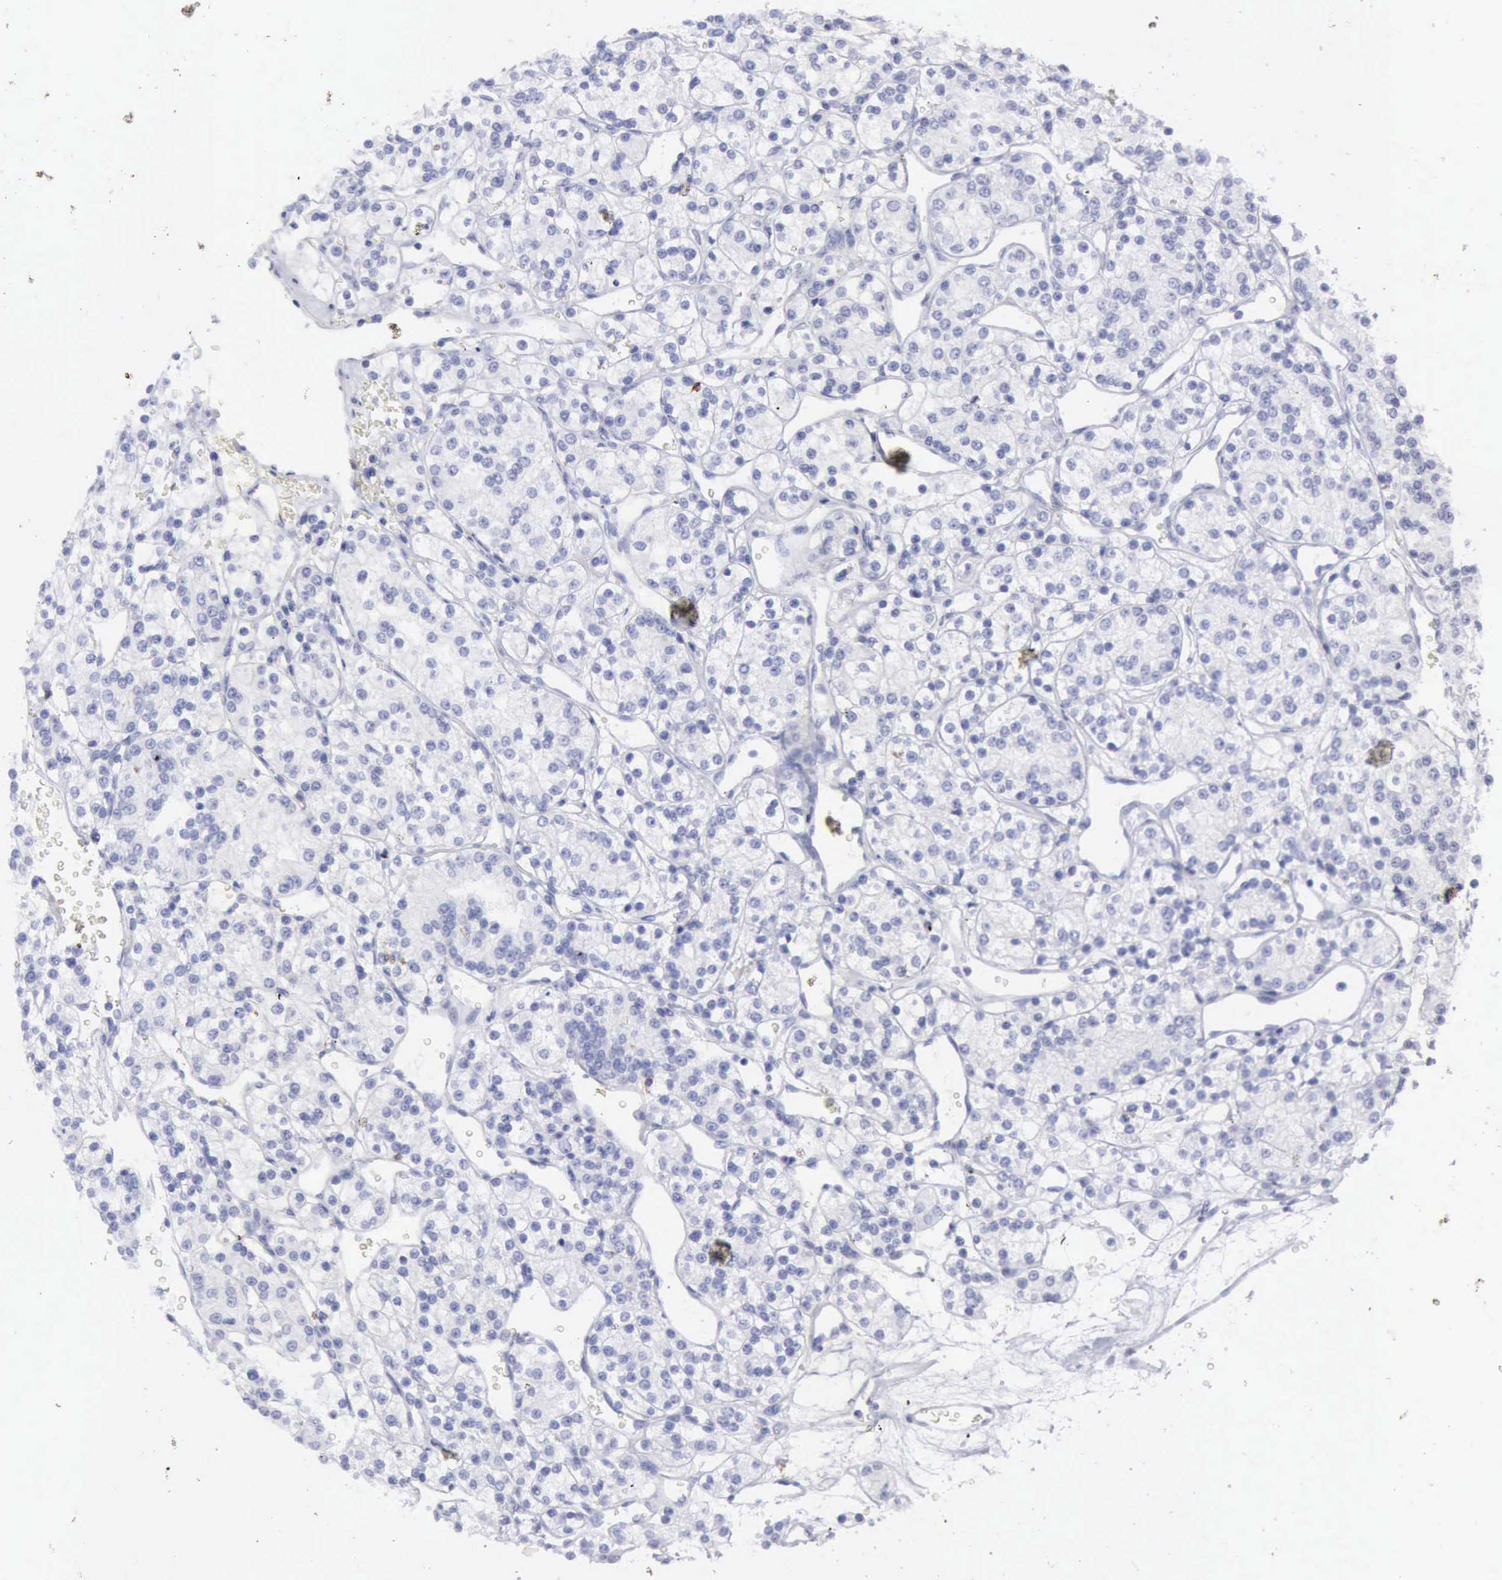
{"staining": {"intensity": "negative", "quantity": "none", "location": "none"}, "tissue": "renal cancer", "cell_type": "Tumor cells", "image_type": "cancer", "snomed": [{"axis": "morphology", "description": "Adenocarcinoma, NOS"}, {"axis": "topography", "description": "Kidney"}], "caption": "Tumor cells show no significant staining in adenocarcinoma (renal).", "gene": "NCAM1", "patient": {"sex": "female", "age": 62}}